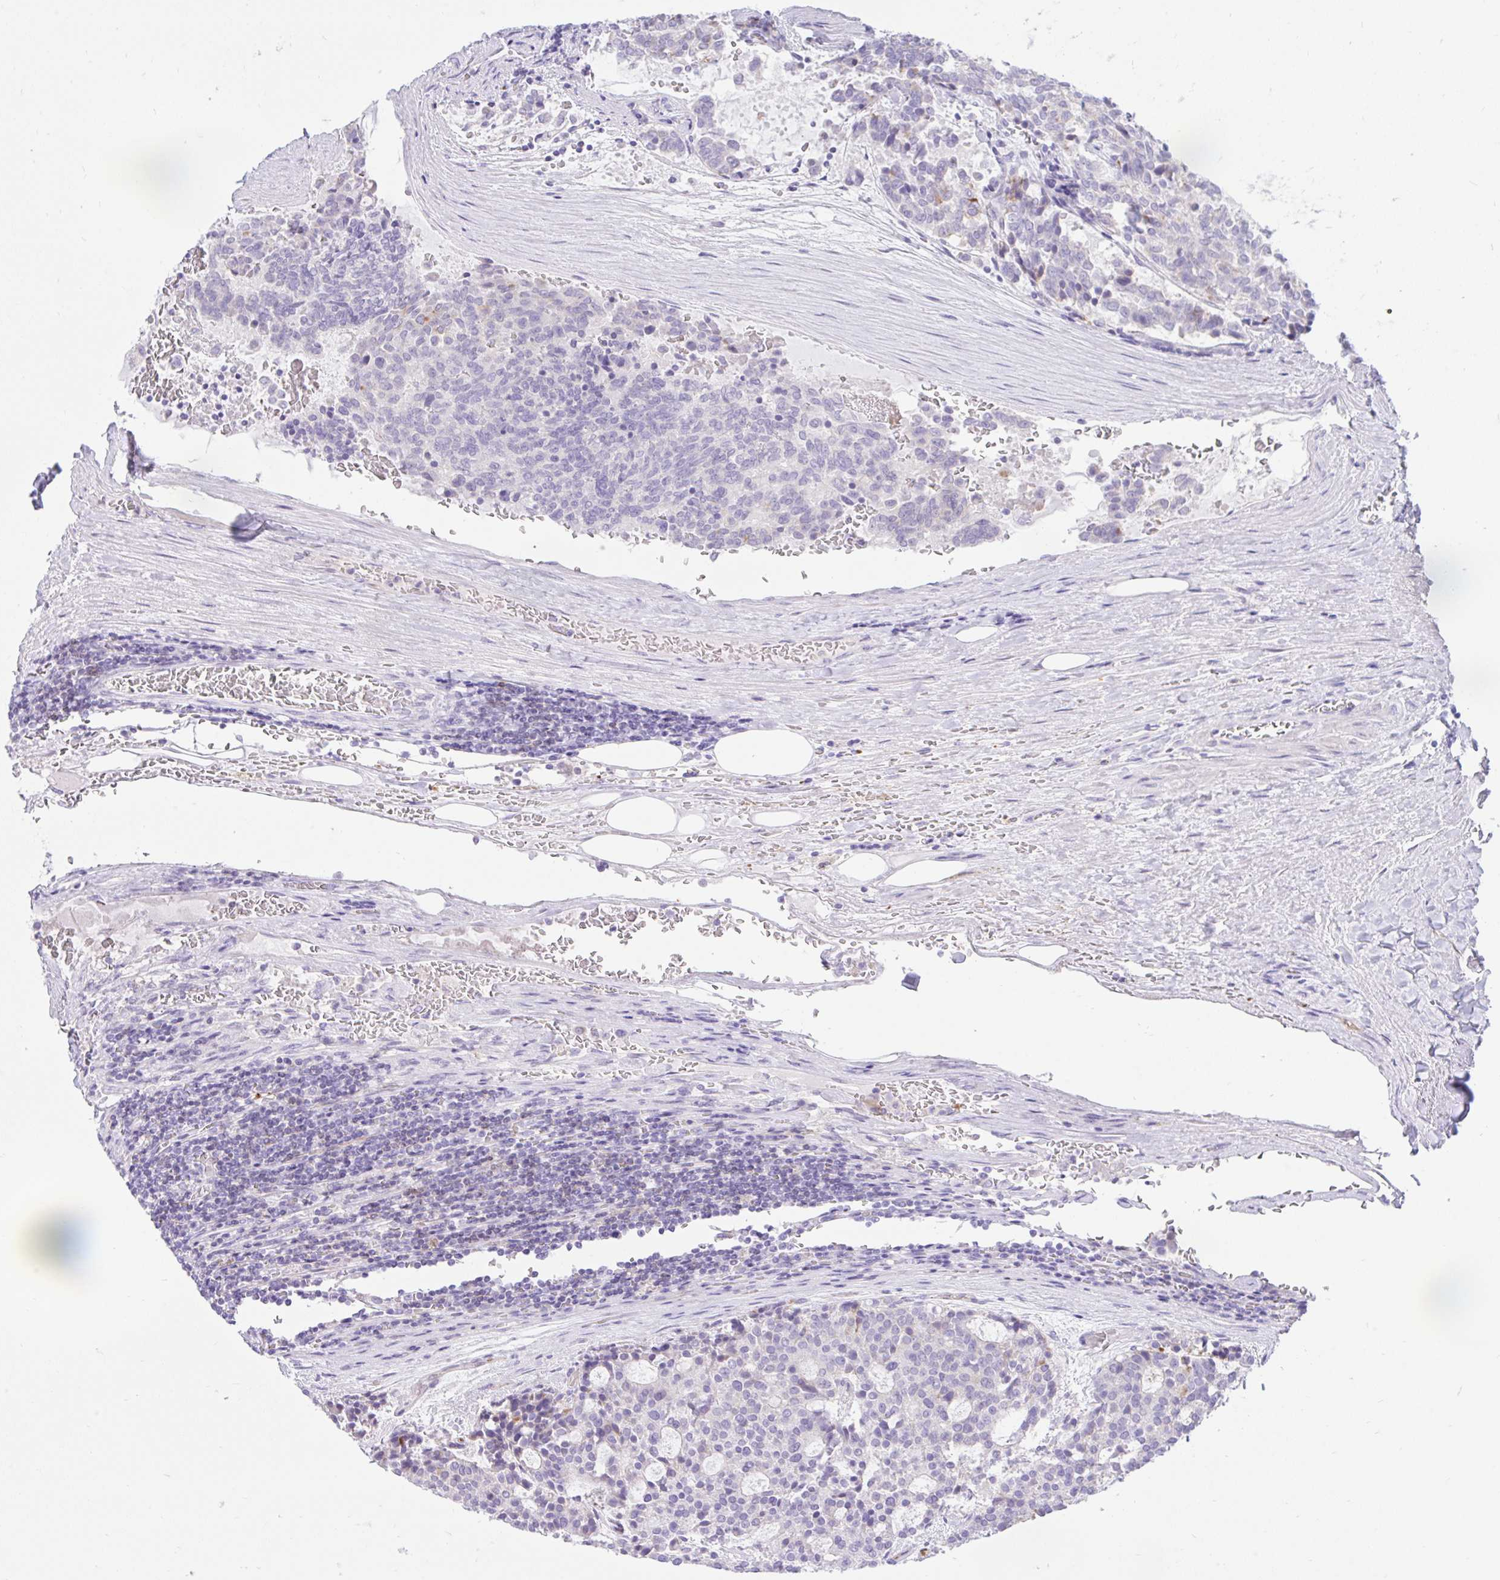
{"staining": {"intensity": "moderate", "quantity": "<25%", "location": "cytoplasmic/membranous"}, "tissue": "carcinoid", "cell_type": "Tumor cells", "image_type": "cancer", "snomed": [{"axis": "morphology", "description": "Carcinoid, malignant, NOS"}, {"axis": "topography", "description": "Pancreas"}], "caption": "Moderate cytoplasmic/membranous staining for a protein is seen in about <25% of tumor cells of carcinoid using immunohistochemistry.", "gene": "ZNF101", "patient": {"sex": "female", "age": 54}}